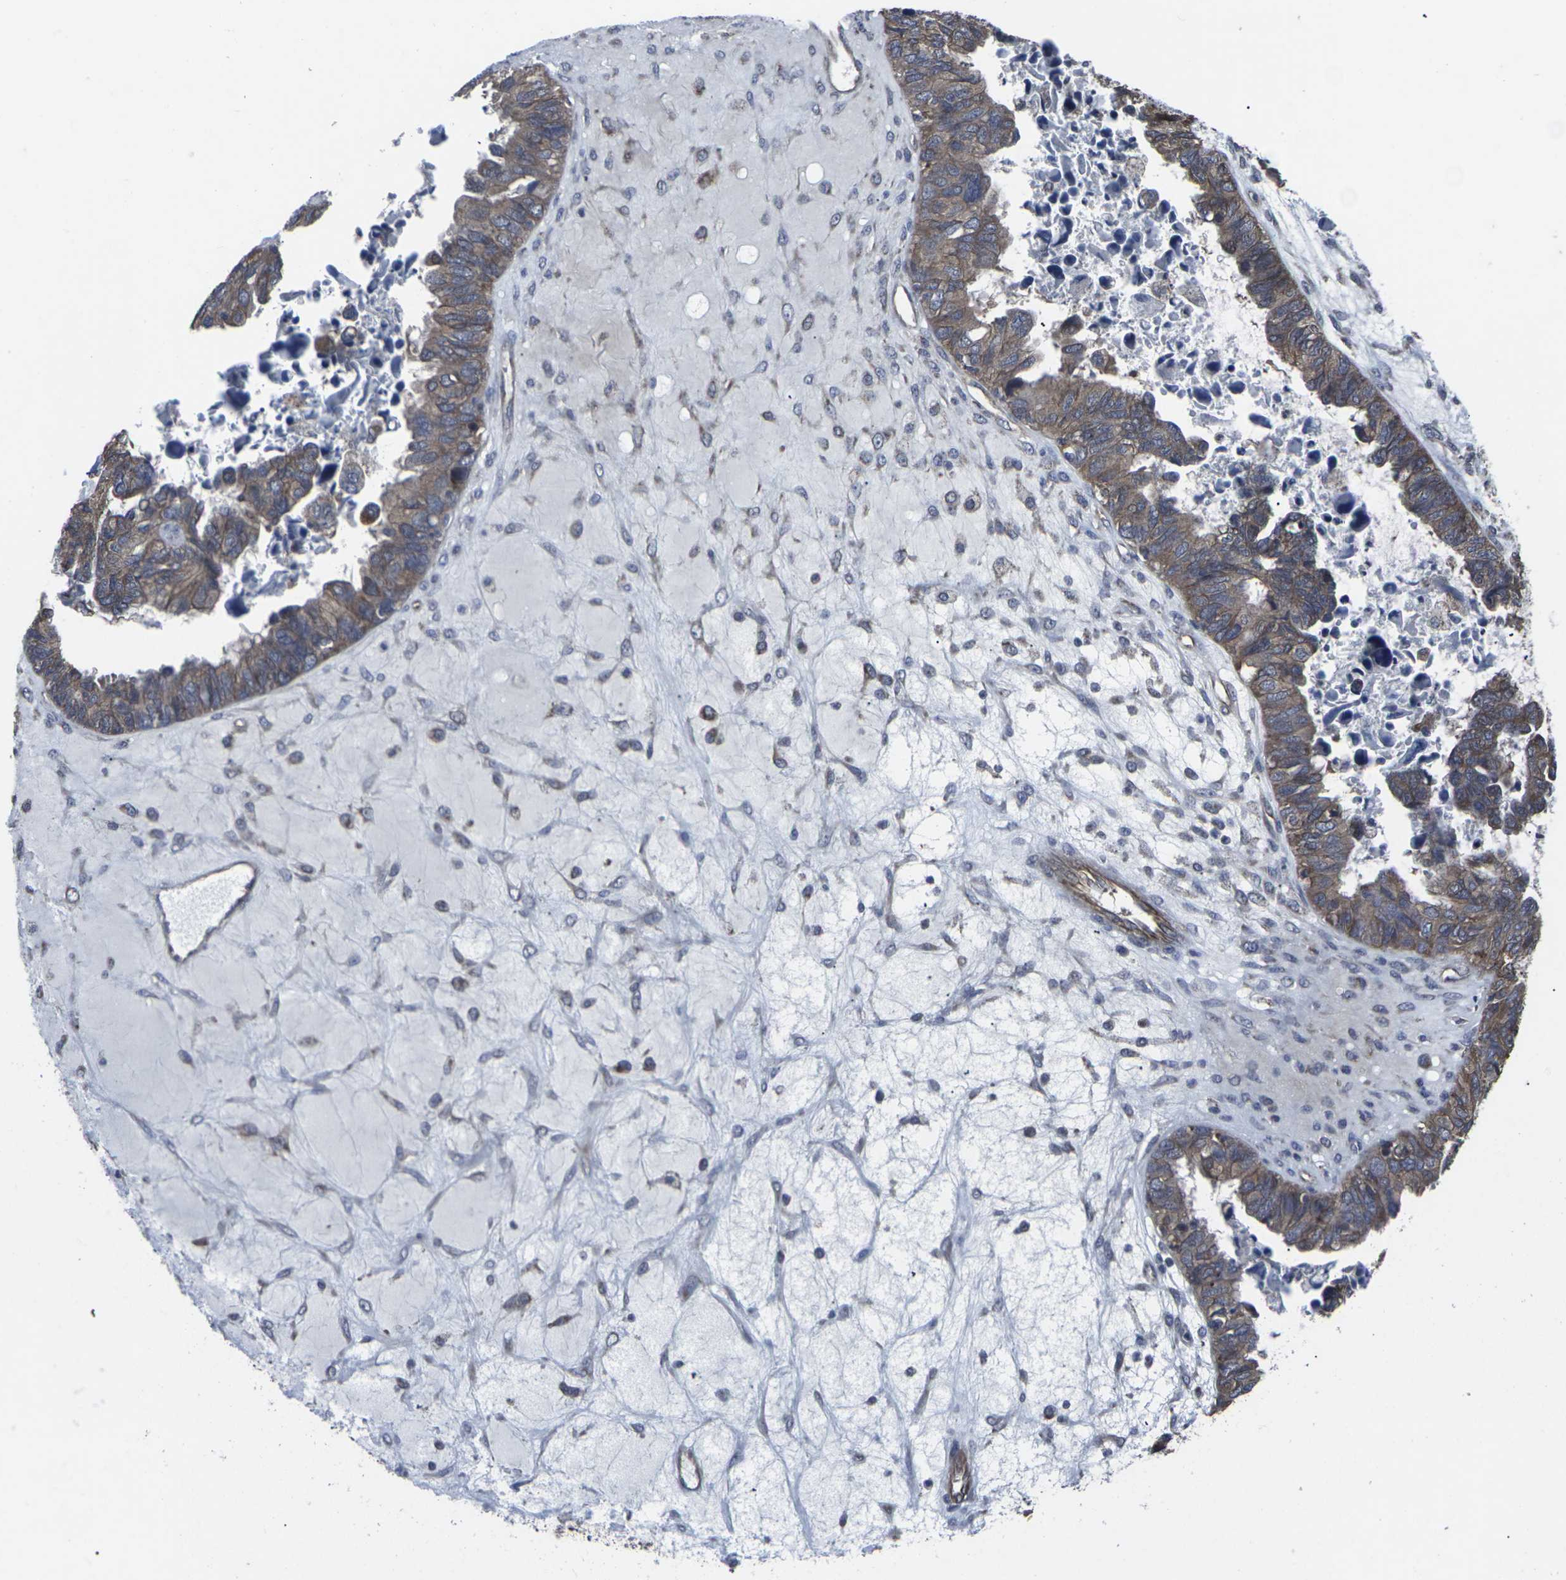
{"staining": {"intensity": "moderate", "quantity": ">75%", "location": "cytoplasmic/membranous"}, "tissue": "ovarian cancer", "cell_type": "Tumor cells", "image_type": "cancer", "snomed": [{"axis": "morphology", "description": "Cystadenocarcinoma, serous, NOS"}, {"axis": "topography", "description": "Ovary"}], "caption": "Protein positivity by IHC exhibits moderate cytoplasmic/membranous staining in about >75% of tumor cells in ovarian serous cystadenocarcinoma. (DAB = brown stain, brightfield microscopy at high magnification).", "gene": "MAPKAPK2", "patient": {"sex": "female", "age": 79}}